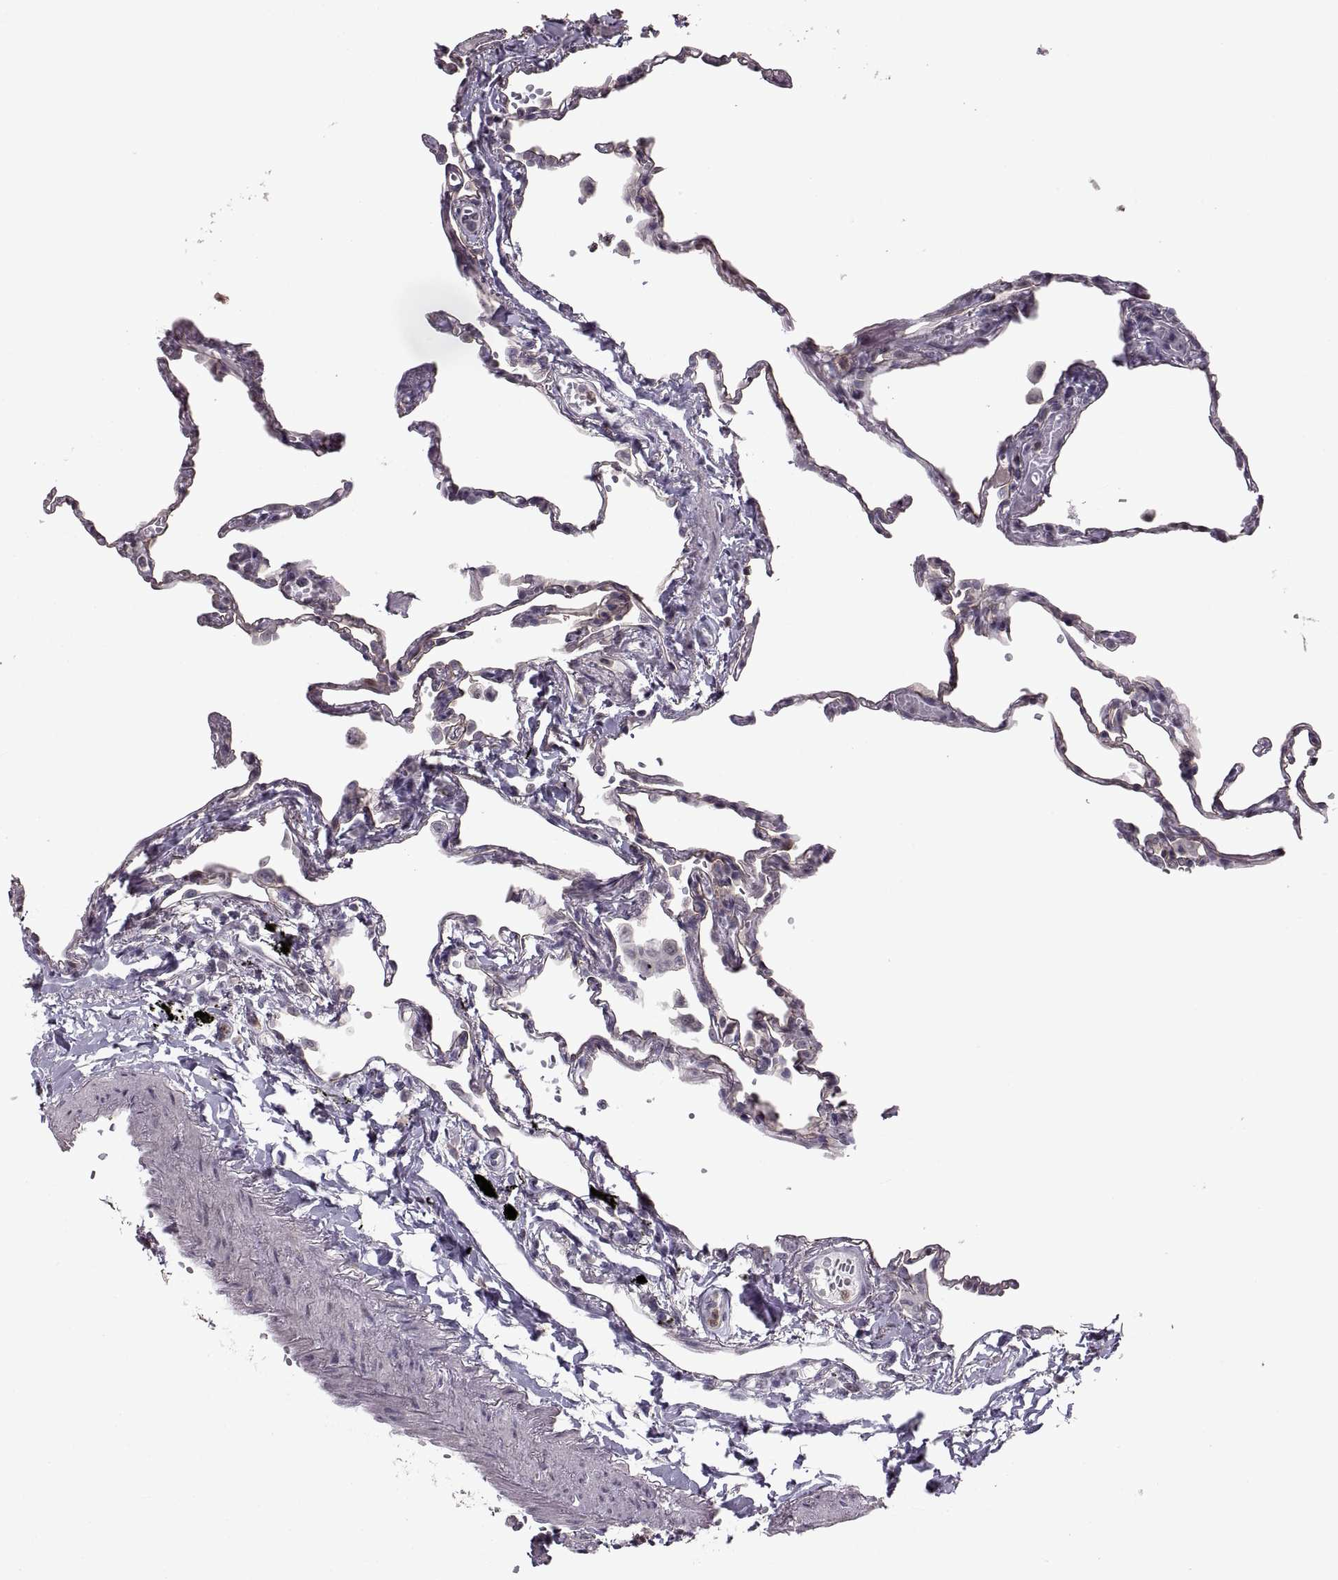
{"staining": {"intensity": "negative", "quantity": "none", "location": "none"}, "tissue": "lung", "cell_type": "Alveolar cells", "image_type": "normal", "snomed": [{"axis": "morphology", "description": "Normal tissue, NOS"}, {"axis": "topography", "description": "Lung"}], "caption": "A high-resolution histopathology image shows immunohistochemistry (IHC) staining of normal lung, which demonstrates no significant expression in alveolar cells. The staining was performed using DAB (3,3'-diaminobenzidine) to visualize the protein expression in brown, while the nuclei were stained in blue with hematoxylin (Magnification: 20x).", "gene": "PALS1", "patient": {"sex": "male", "age": 78}}